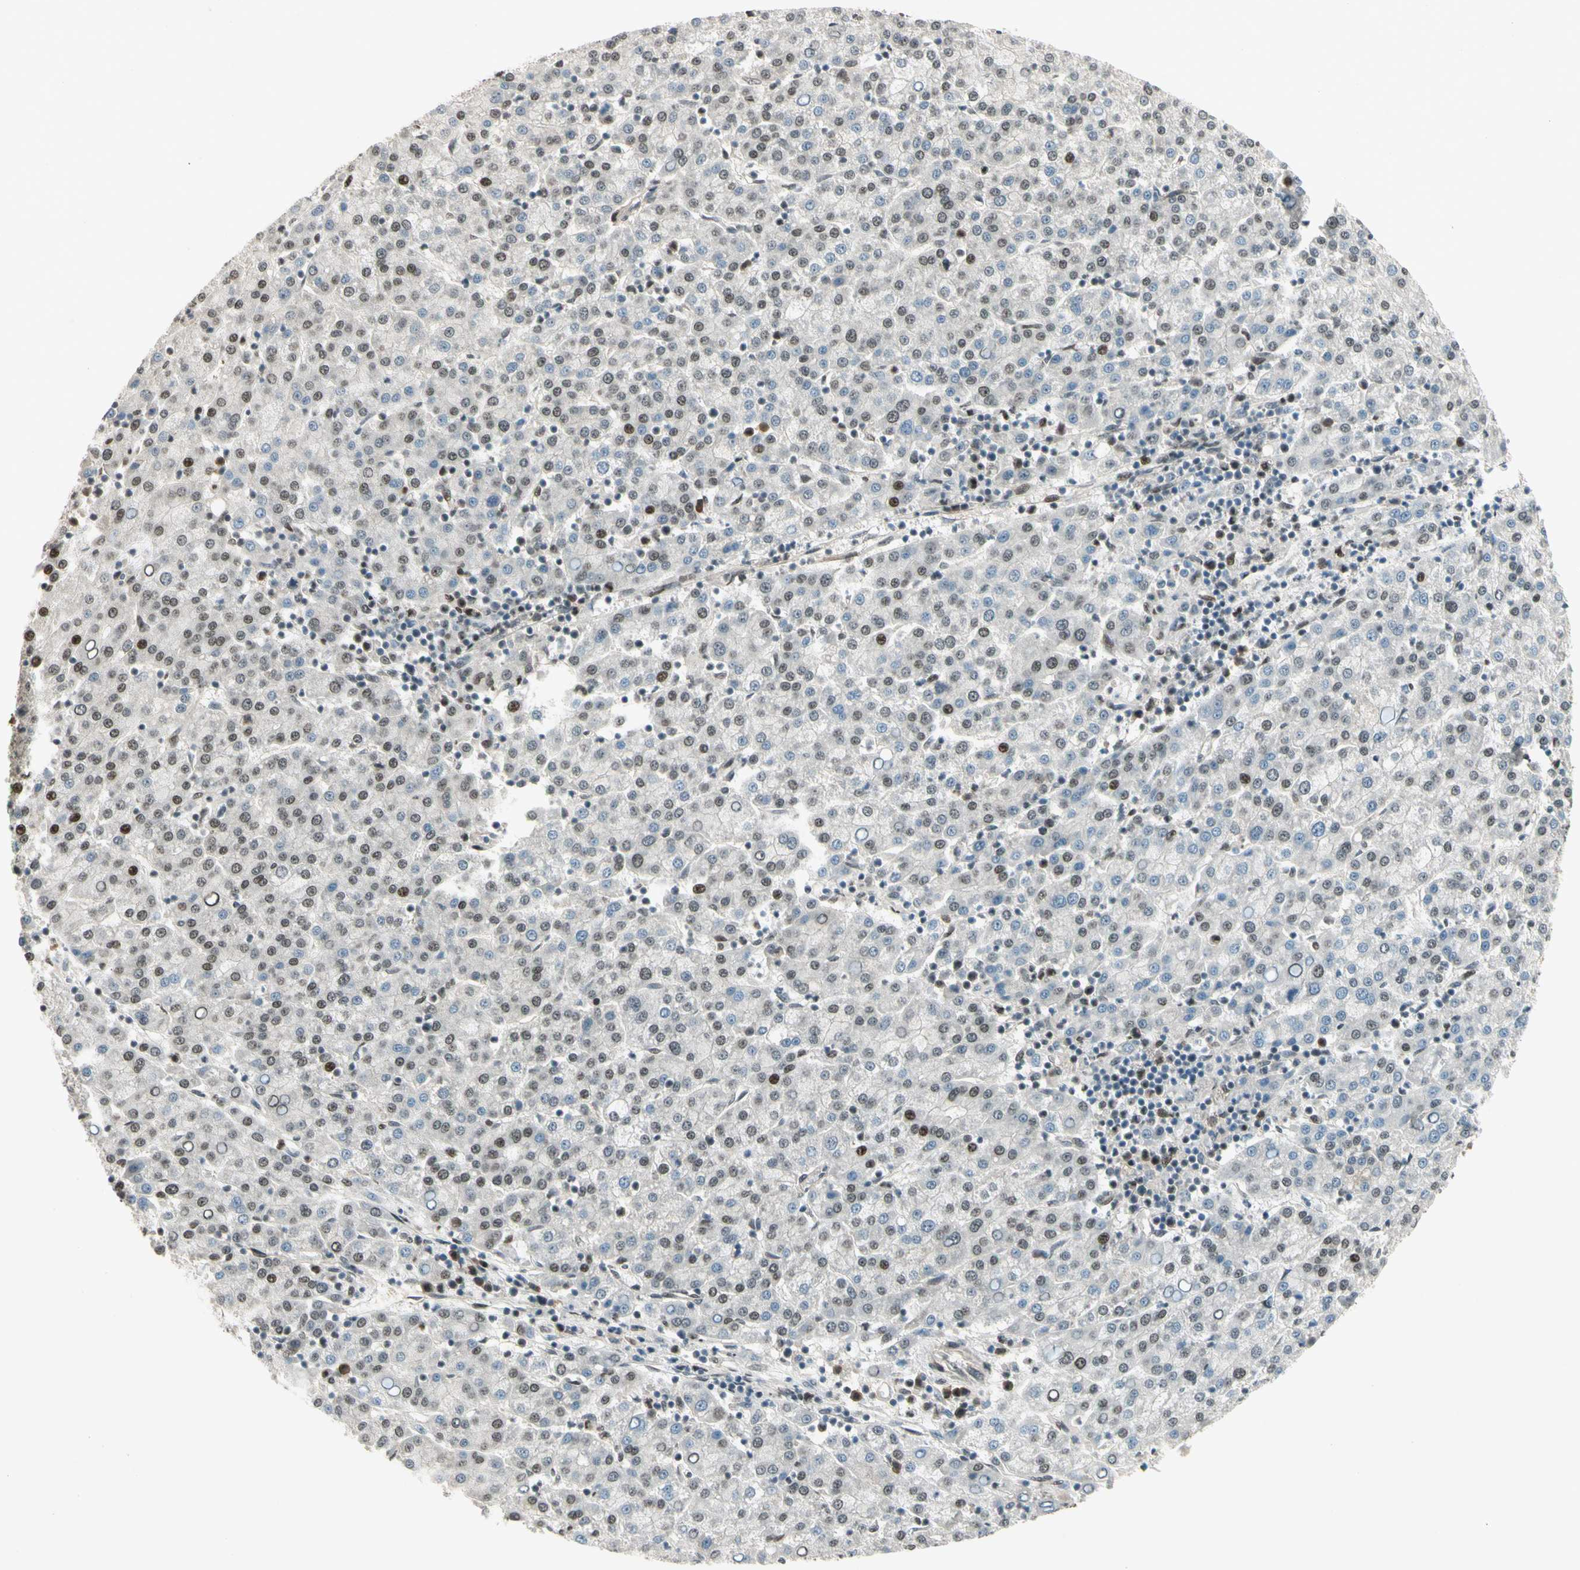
{"staining": {"intensity": "weak", "quantity": "25%-75%", "location": "nuclear"}, "tissue": "liver cancer", "cell_type": "Tumor cells", "image_type": "cancer", "snomed": [{"axis": "morphology", "description": "Carcinoma, Hepatocellular, NOS"}, {"axis": "topography", "description": "Liver"}], "caption": "Liver cancer tissue shows weak nuclear expression in approximately 25%-75% of tumor cells (brown staining indicates protein expression, while blue staining denotes nuclei).", "gene": "GTF3A", "patient": {"sex": "female", "age": 58}}